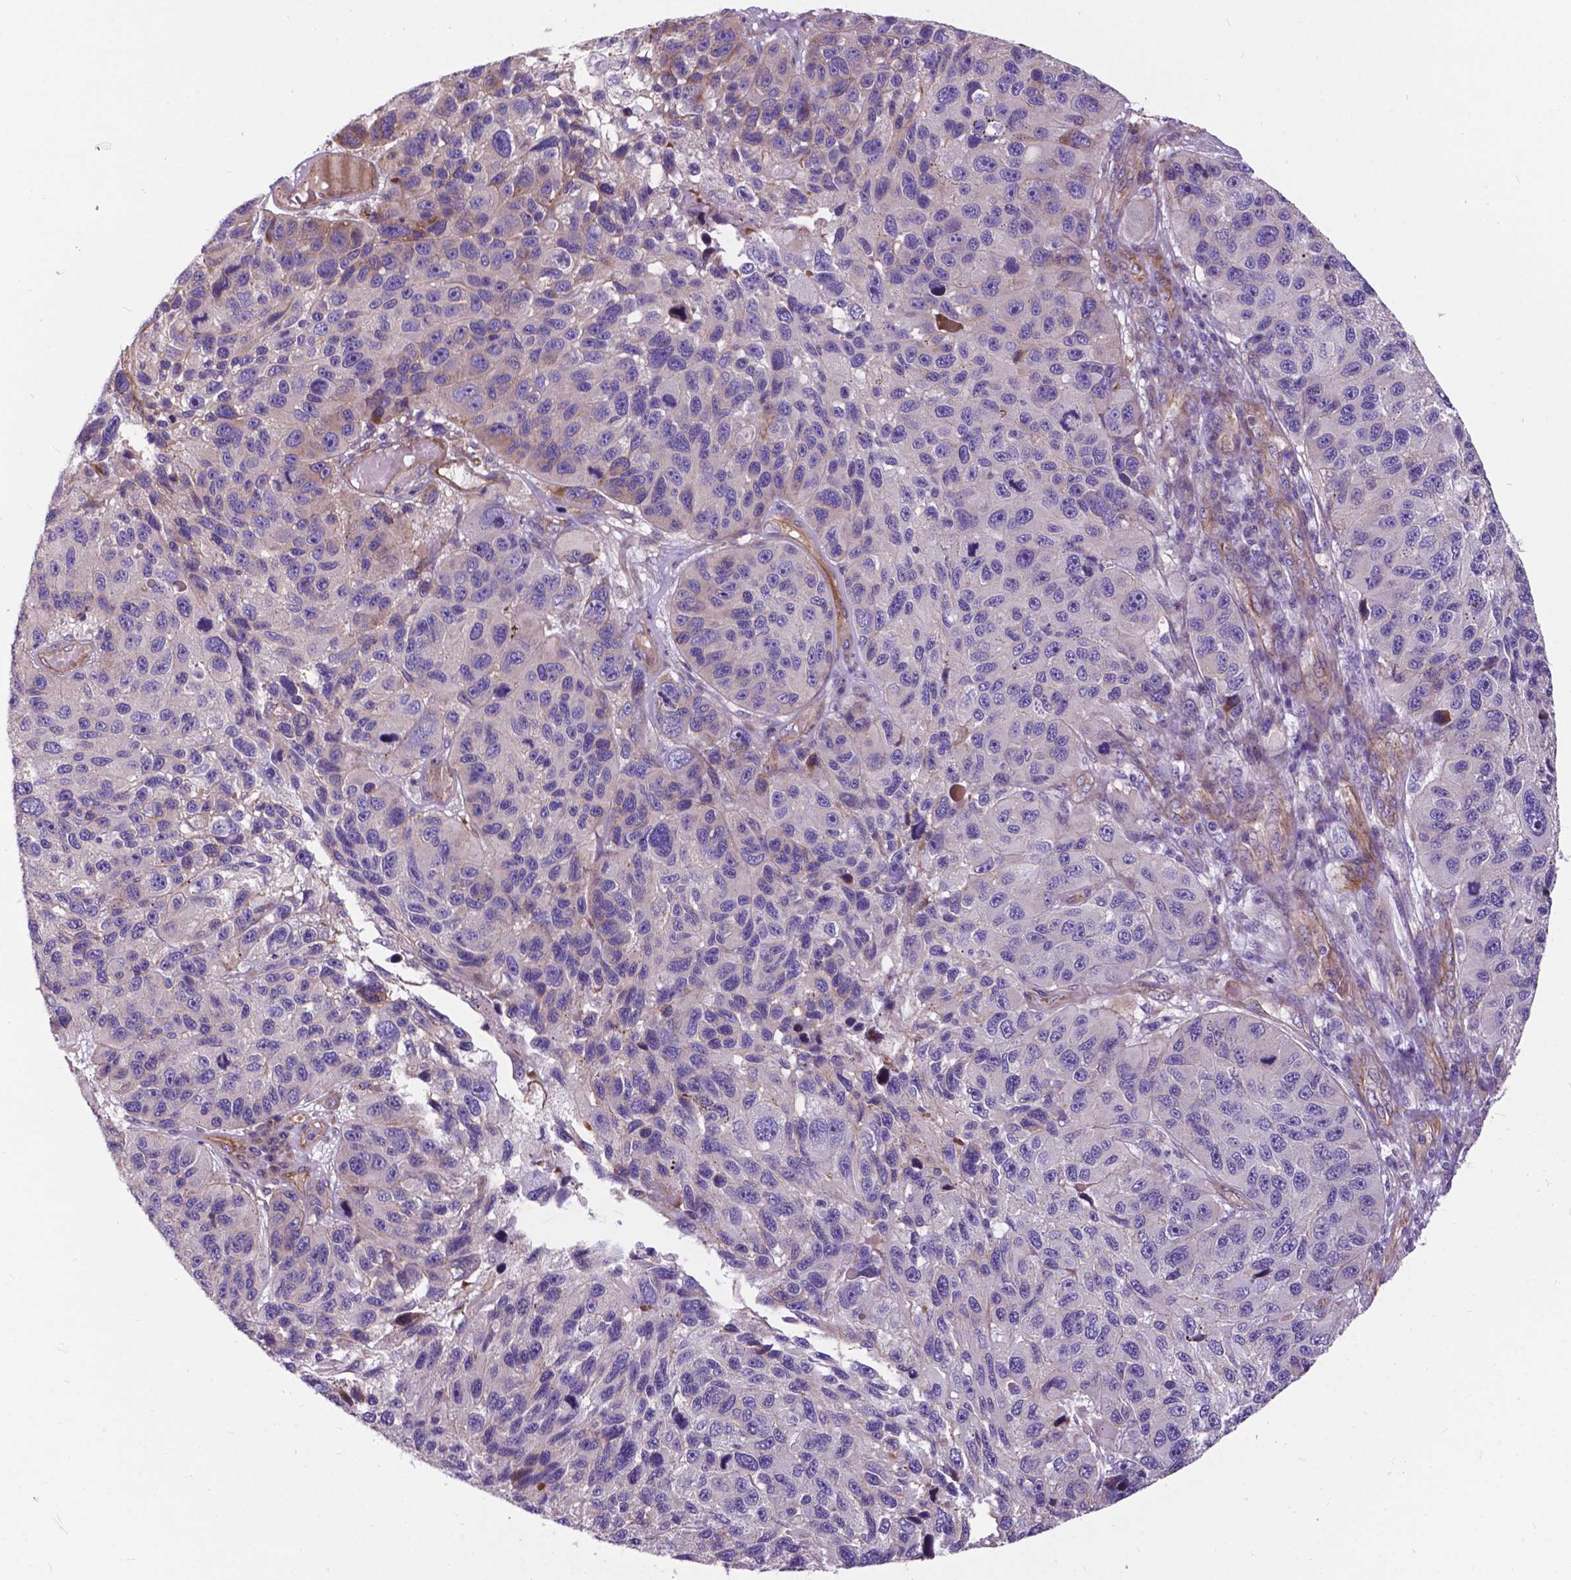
{"staining": {"intensity": "negative", "quantity": "none", "location": "none"}, "tissue": "melanoma", "cell_type": "Tumor cells", "image_type": "cancer", "snomed": [{"axis": "morphology", "description": "Malignant melanoma, NOS"}, {"axis": "topography", "description": "Skin"}], "caption": "DAB immunohistochemical staining of human melanoma shows no significant staining in tumor cells.", "gene": "FLT4", "patient": {"sex": "male", "age": 53}}